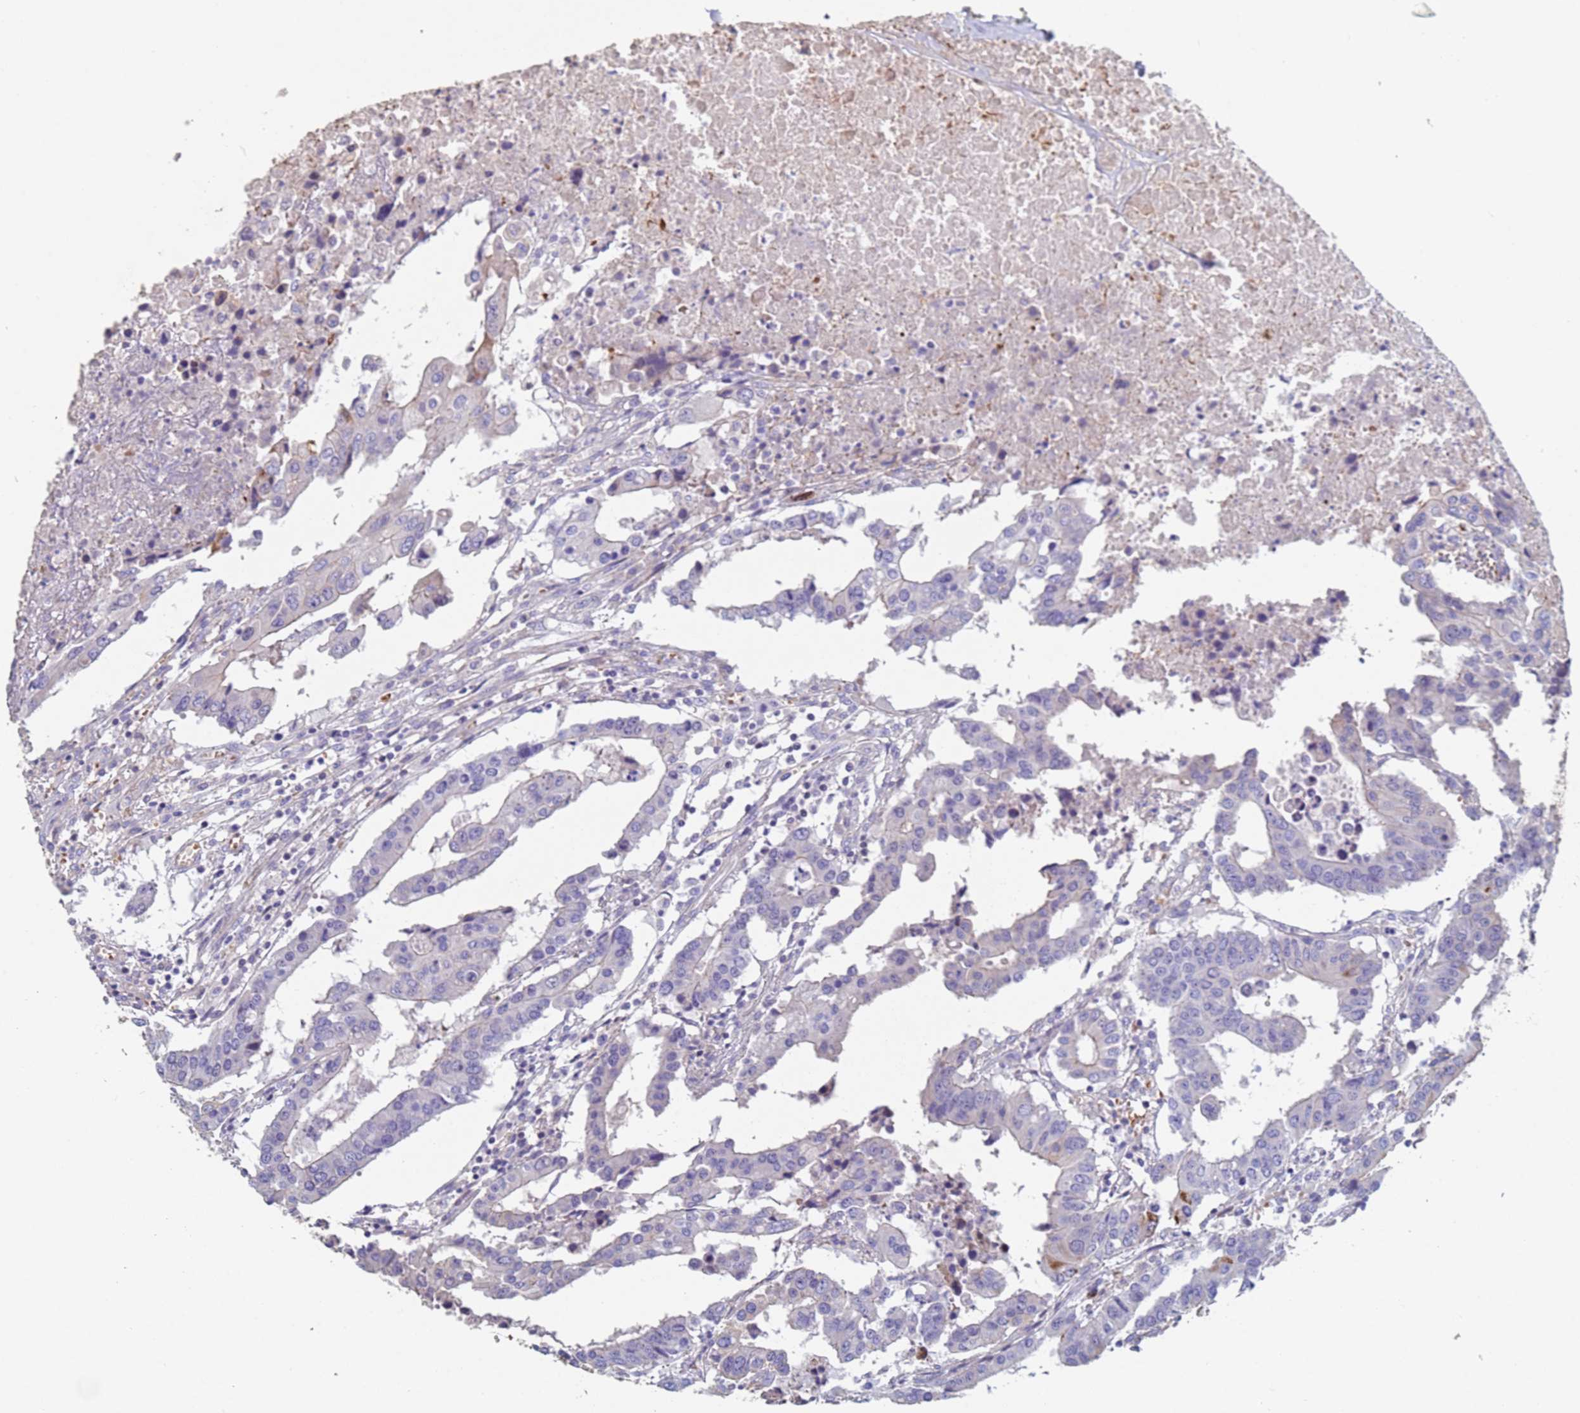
{"staining": {"intensity": "negative", "quantity": "none", "location": "none"}, "tissue": "colorectal cancer", "cell_type": "Tumor cells", "image_type": "cancer", "snomed": [{"axis": "morphology", "description": "Adenocarcinoma, NOS"}, {"axis": "topography", "description": "Colon"}], "caption": "This photomicrograph is of colorectal cancer stained with IHC to label a protein in brown with the nuclei are counter-stained blue. There is no staining in tumor cells.", "gene": "ABCA8", "patient": {"sex": "male", "age": 77}}